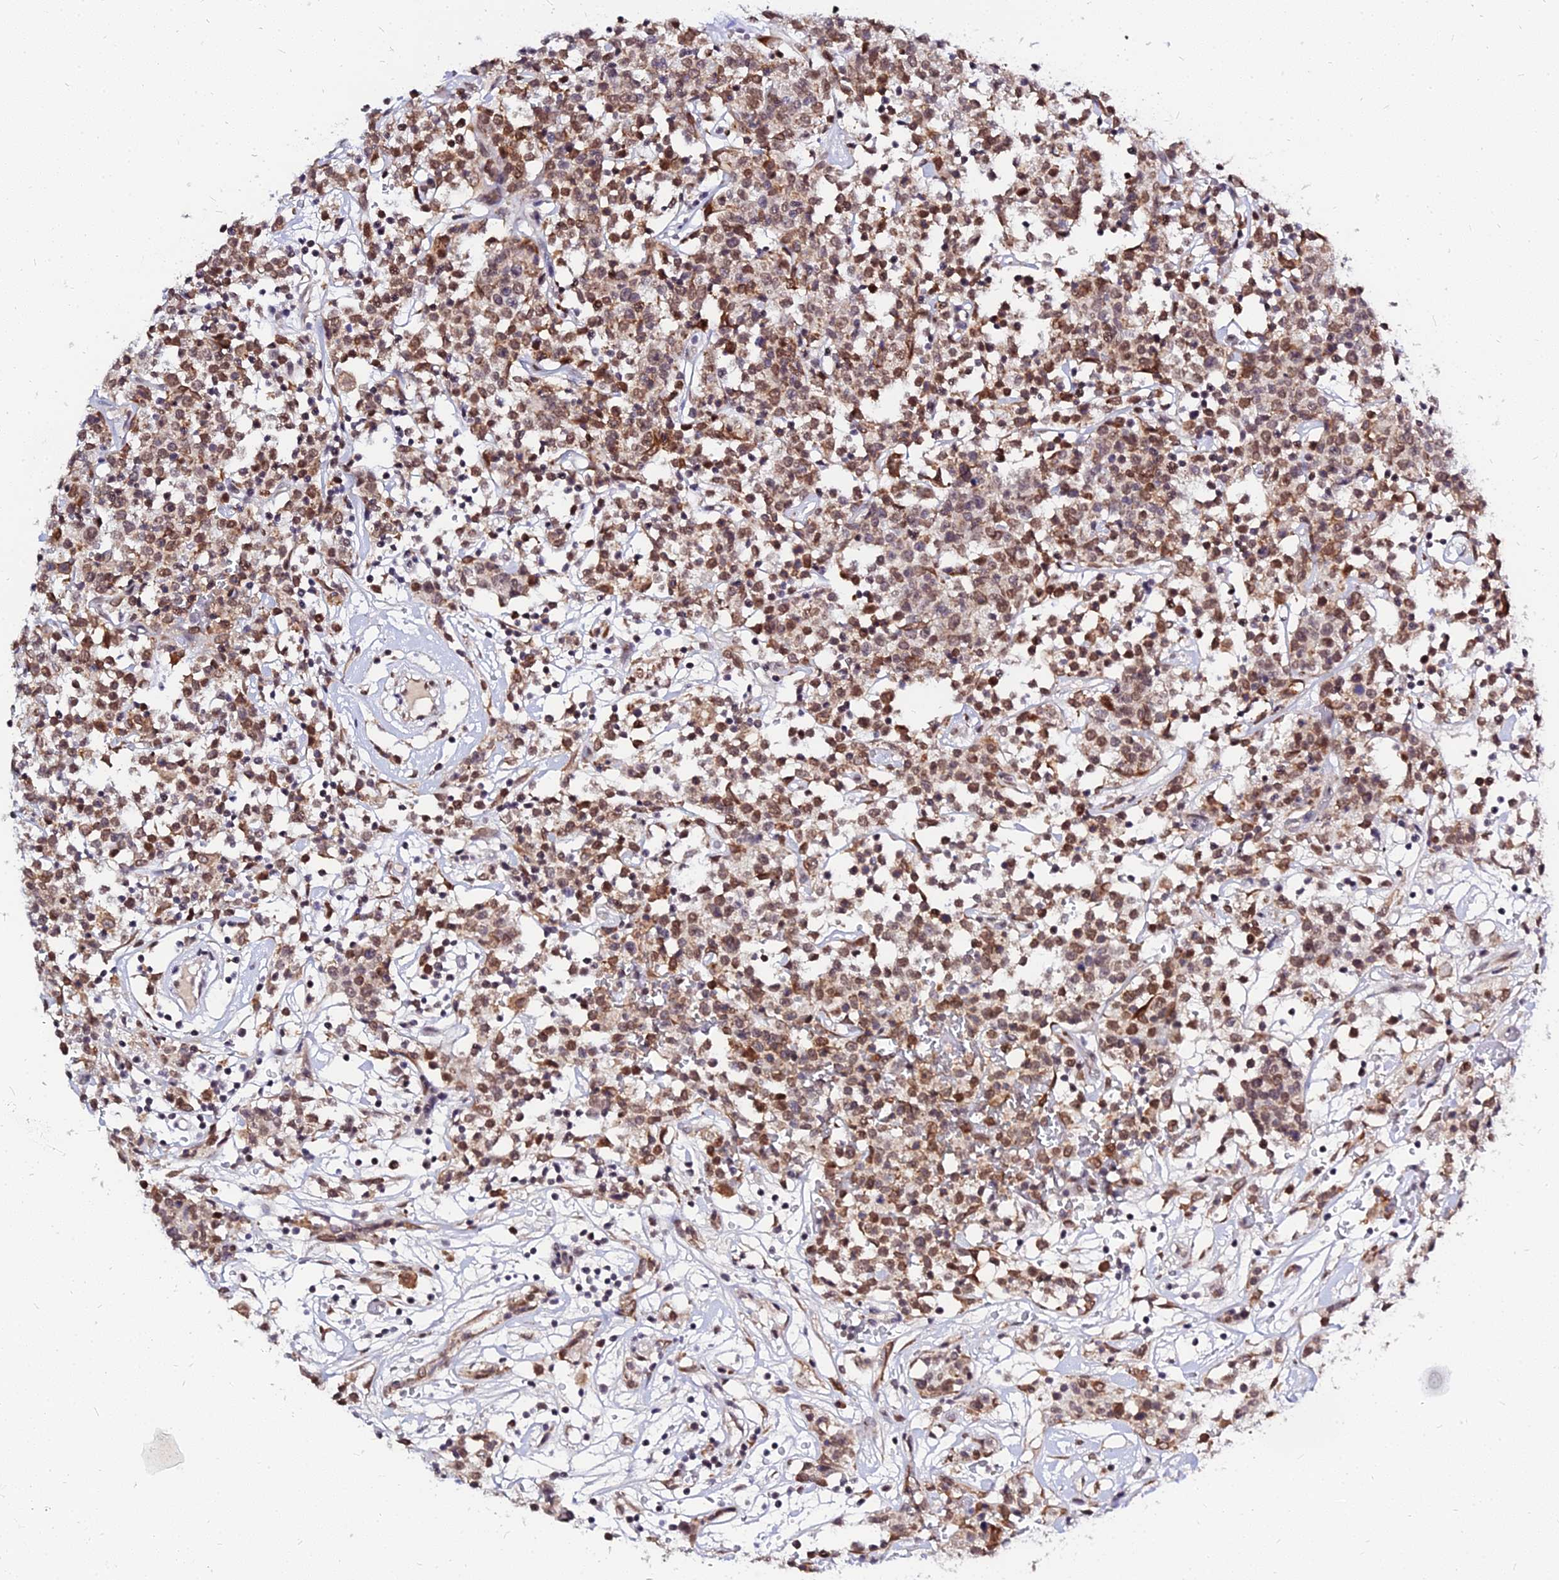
{"staining": {"intensity": "moderate", "quantity": ">75%", "location": "cytoplasmic/membranous,nuclear"}, "tissue": "lymphoma", "cell_type": "Tumor cells", "image_type": "cancer", "snomed": [{"axis": "morphology", "description": "Malignant lymphoma, non-Hodgkin's type, Low grade"}, {"axis": "topography", "description": "Small intestine"}], "caption": "IHC histopathology image of lymphoma stained for a protein (brown), which exhibits medium levels of moderate cytoplasmic/membranous and nuclear positivity in about >75% of tumor cells.", "gene": "RNF121", "patient": {"sex": "female", "age": 59}}